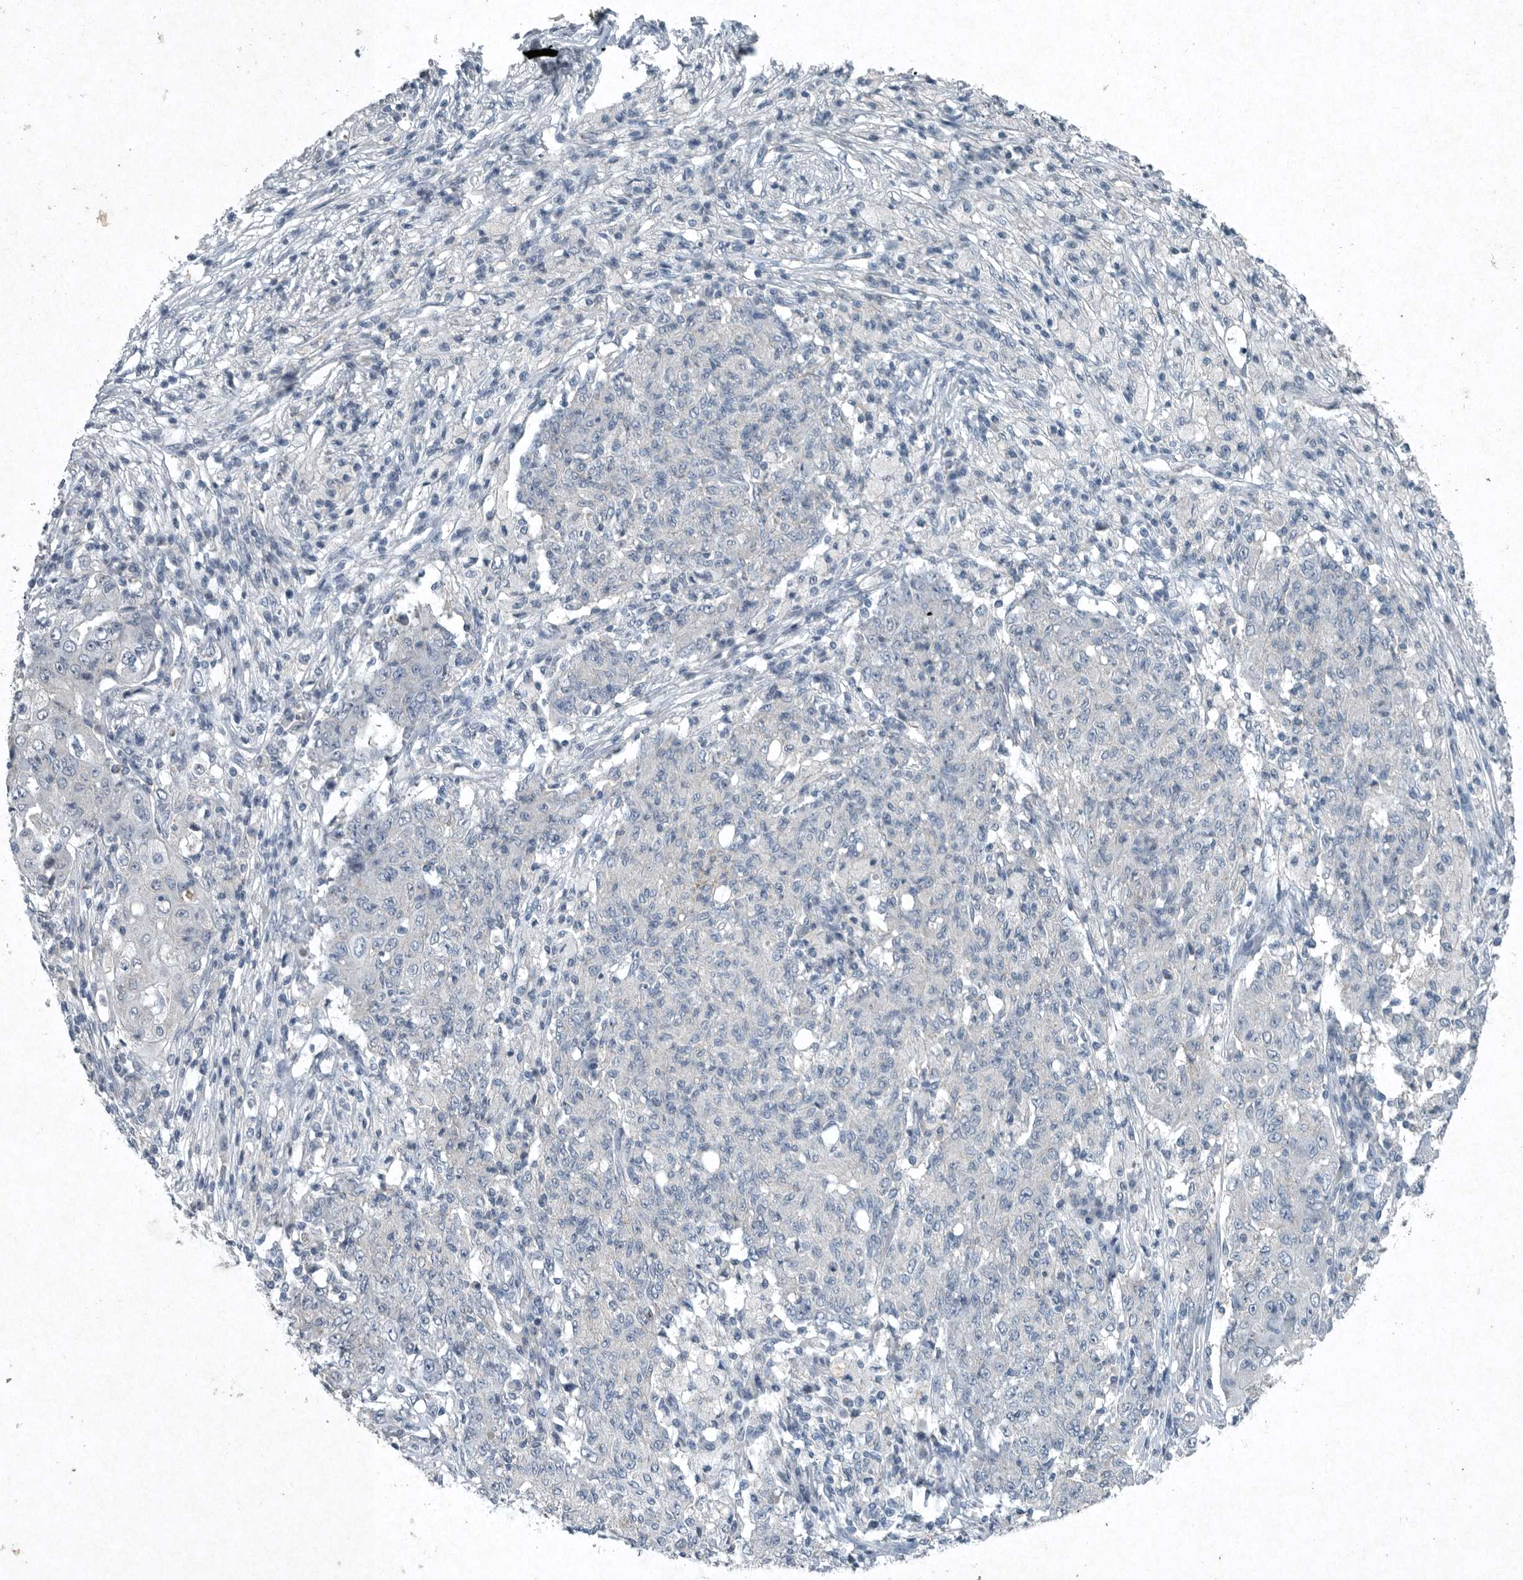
{"staining": {"intensity": "negative", "quantity": "none", "location": "none"}, "tissue": "ovarian cancer", "cell_type": "Tumor cells", "image_type": "cancer", "snomed": [{"axis": "morphology", "description": "Carcinoma, endometroid"}, {"axis": "topography", "description": "Ovary"}], "caption": "Immunohistochemistry micrograph of neoplastic tissue: human ovarian cancer stained with DAB (3,3'-diaminobenzidine) displays no significant protein expression in tumor cells.", "gene": "IL20", "patient": {"sex": "female", "age": 42}}